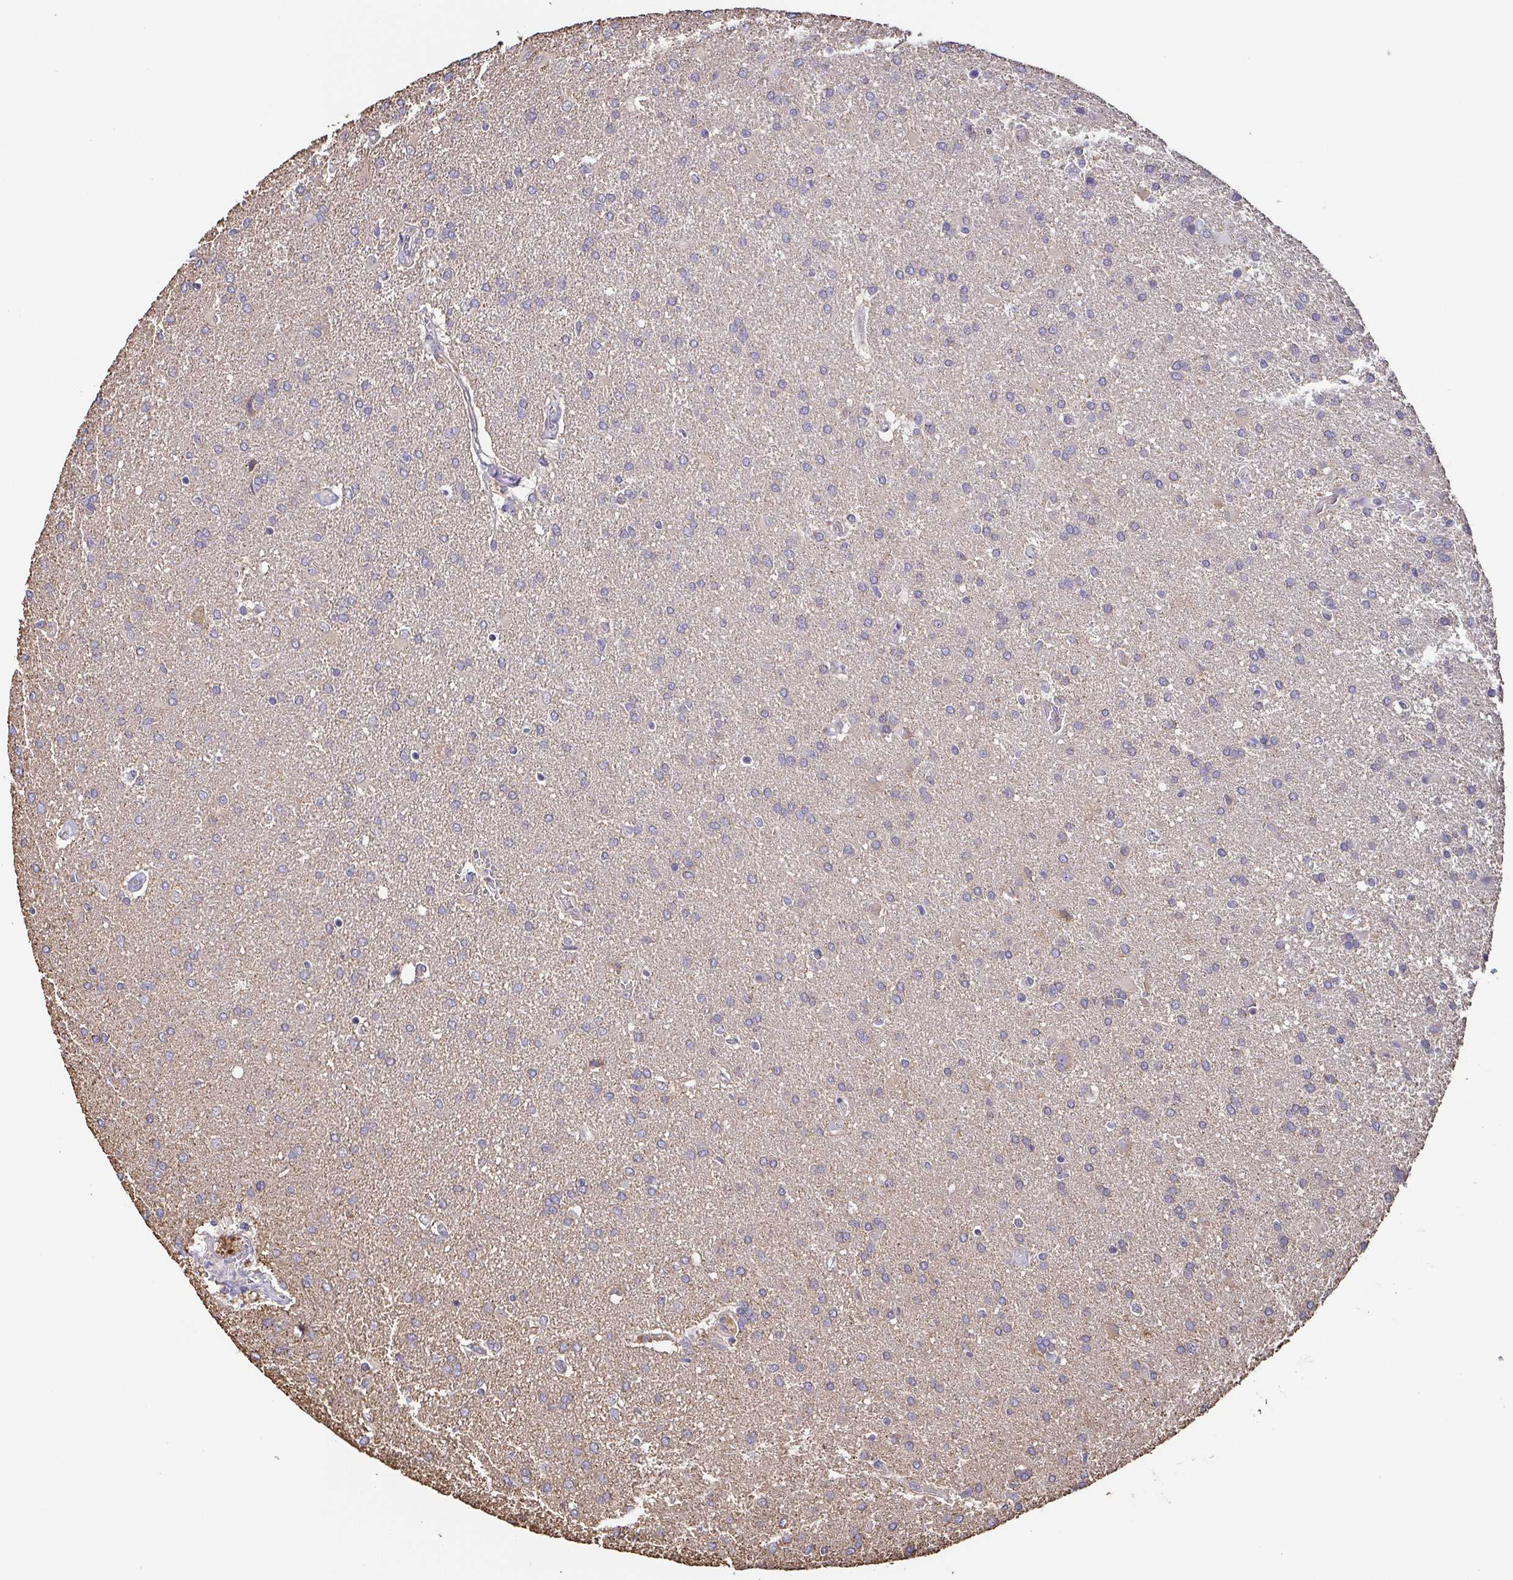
{"staining": {"intensity": "negative", "quantity": "none", "location": "none"}, "tissue": "glioma", "cell_type": "Tumor cells", "image_type": "cancer", "snomed": [{"axis": "morphology", "description": "Glioma, malignant, High grade"}, {"axis": "topography", "description": "Brain"}], "caption": "Immunohistochemistry (IHC) image of neoplastic tissue: human glioma stained with DAB displays no significant protein positivity in tumor cells. (DAB immunohistochemistry with hematoxylin counter stain).", "gene": "EIF3D", "patient": {"sex": "male", "age": 68}}